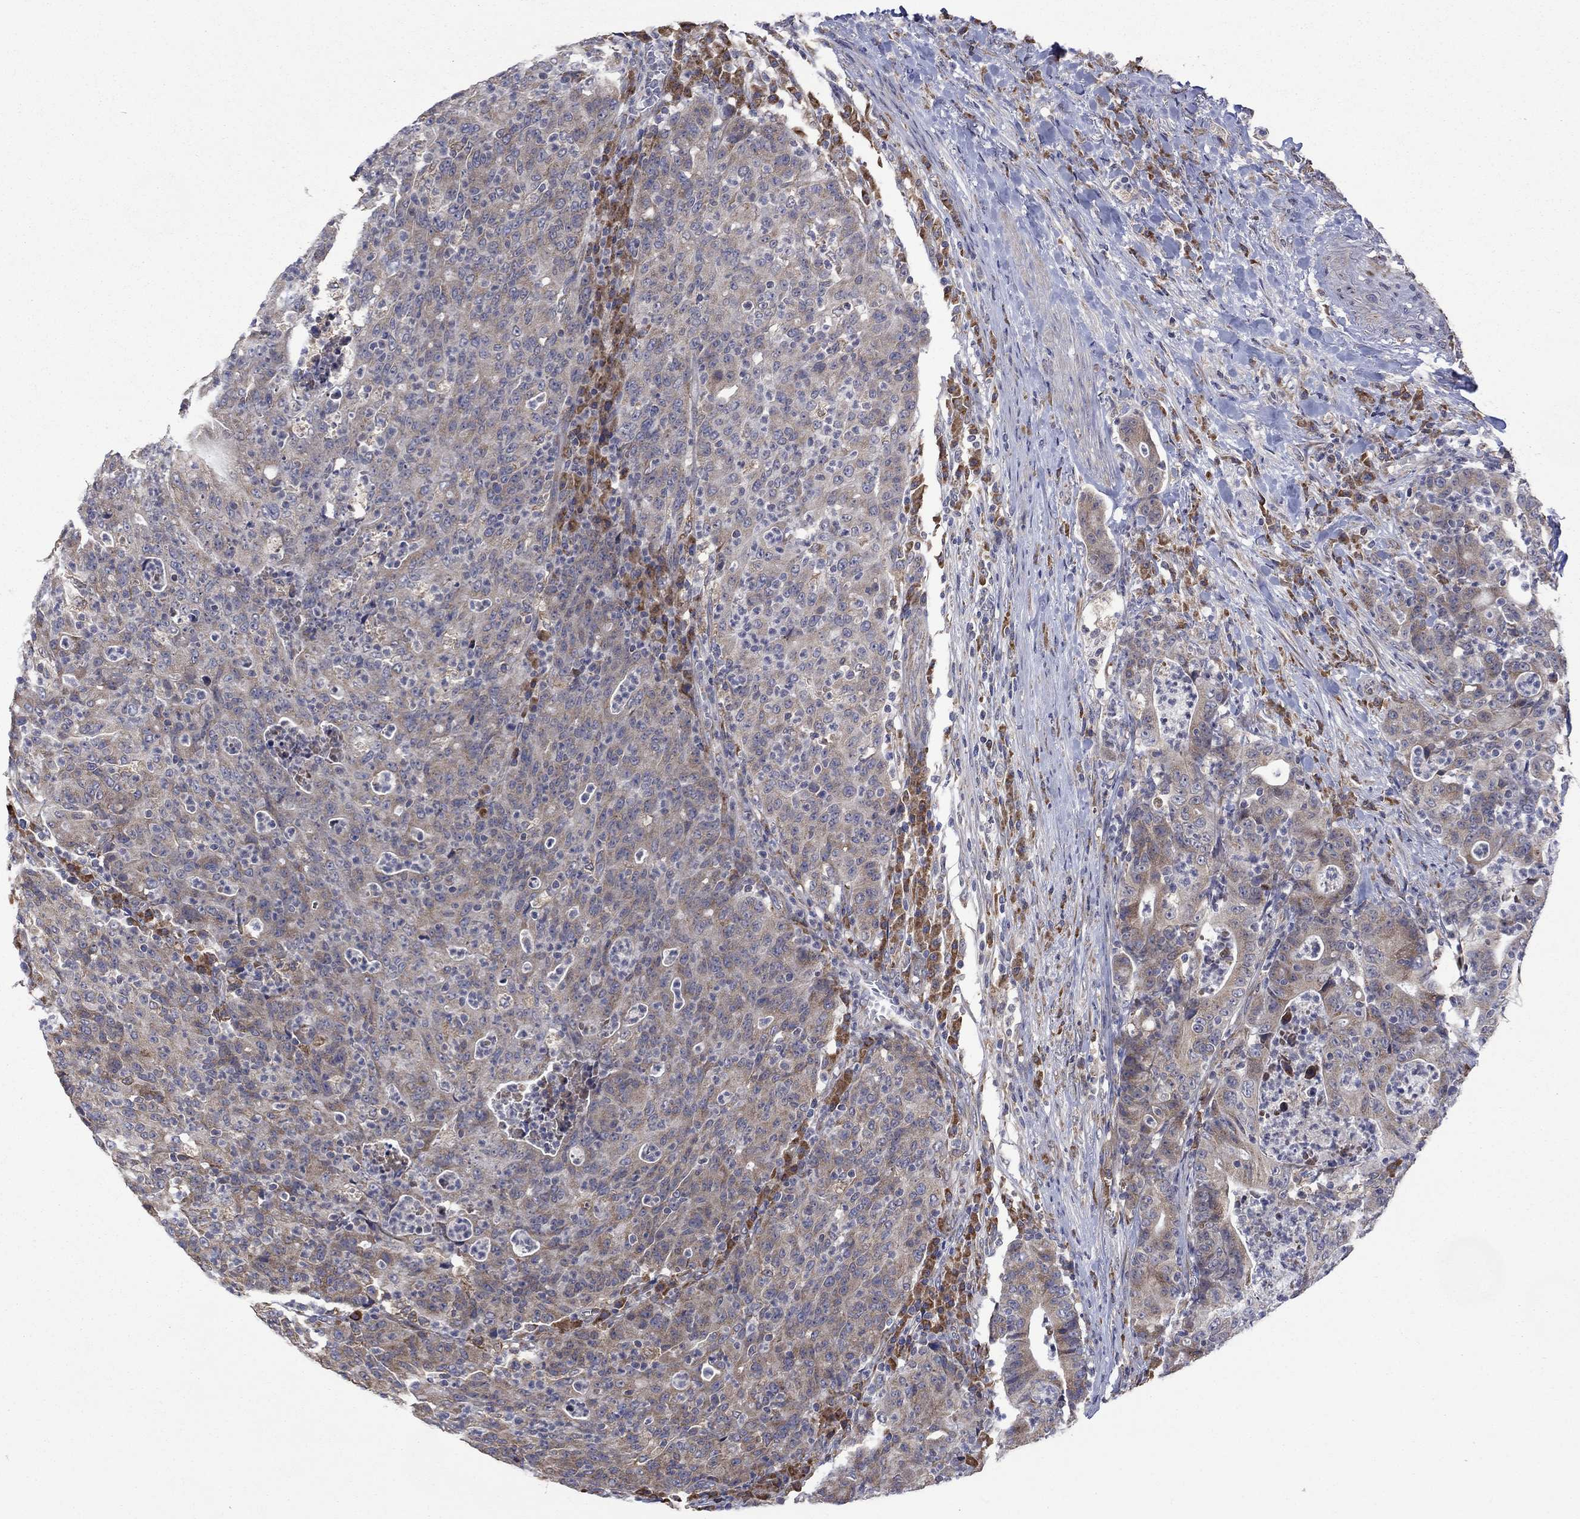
{"staining": {"intensity": "negative", "quantity": "none", "location": "none"}, "tissue": "colorectal cancer", "cell_type": "Tumor cells", "image_type": "cancer", "snomed": [{"axis": "morphology", "description": "Adenocarcinoma, NOS"}, {"axis": "topography", "description": "Colon"}], "caption": "Protein analysis of colorectal adenocarcinoma shows no significant positivity in tumor cells.", "gene": "FURIN", "patient": {"sex": "male", "age": 70}}